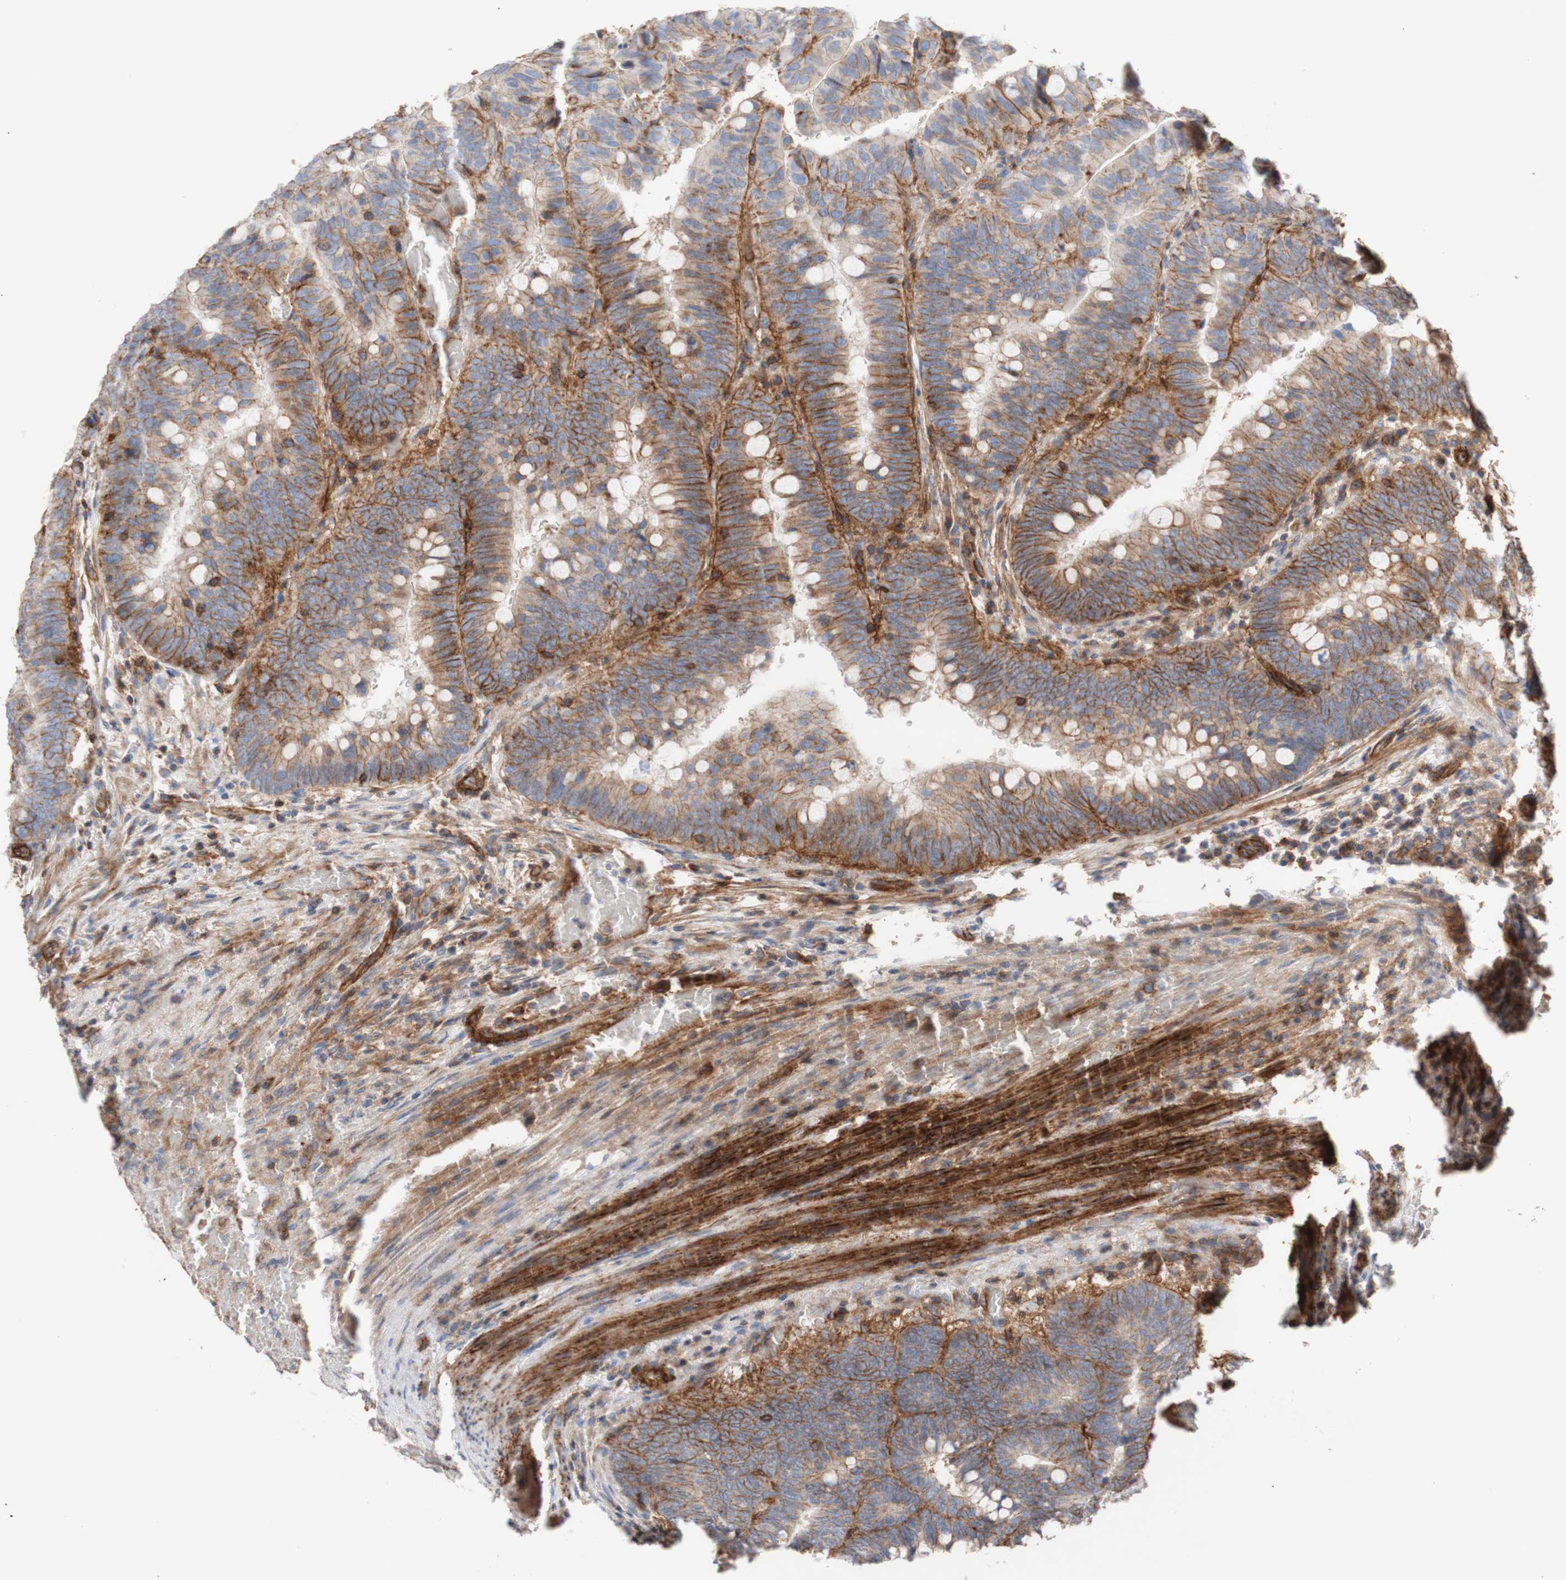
{"staining": {"intensity": "moderate", "quantity": "25%-75%", "location": "cytoplasmic/membranous"}, "tissue": "colorectal cancer", "cell_type": "Tumor cells", "image_type": "cancer", "snomed": [{"axis": "morphology", "description": "Normal tissue, NOS"}, {"axis": "morphology", "description": "Adenocarcinoma, NOS"}, {"axis": "topography", "description": "Rectum"}, {"axis": "topography", "description": "Peripheral nerve tissue"}], "caption": "High-magnification brightfield microscopy of adenocarcinoma (colorectal) stained with DAB (3,3'-diaminobenzidine) (brown) and counterstained with hematoxylin (blue). tumor cells exhibit moderate cytoplasmic/membranous staining is seen in approximately25%-75% of cells.", "gene": "ATP2A3", "patient": {"sex": "male", "age": 92}}